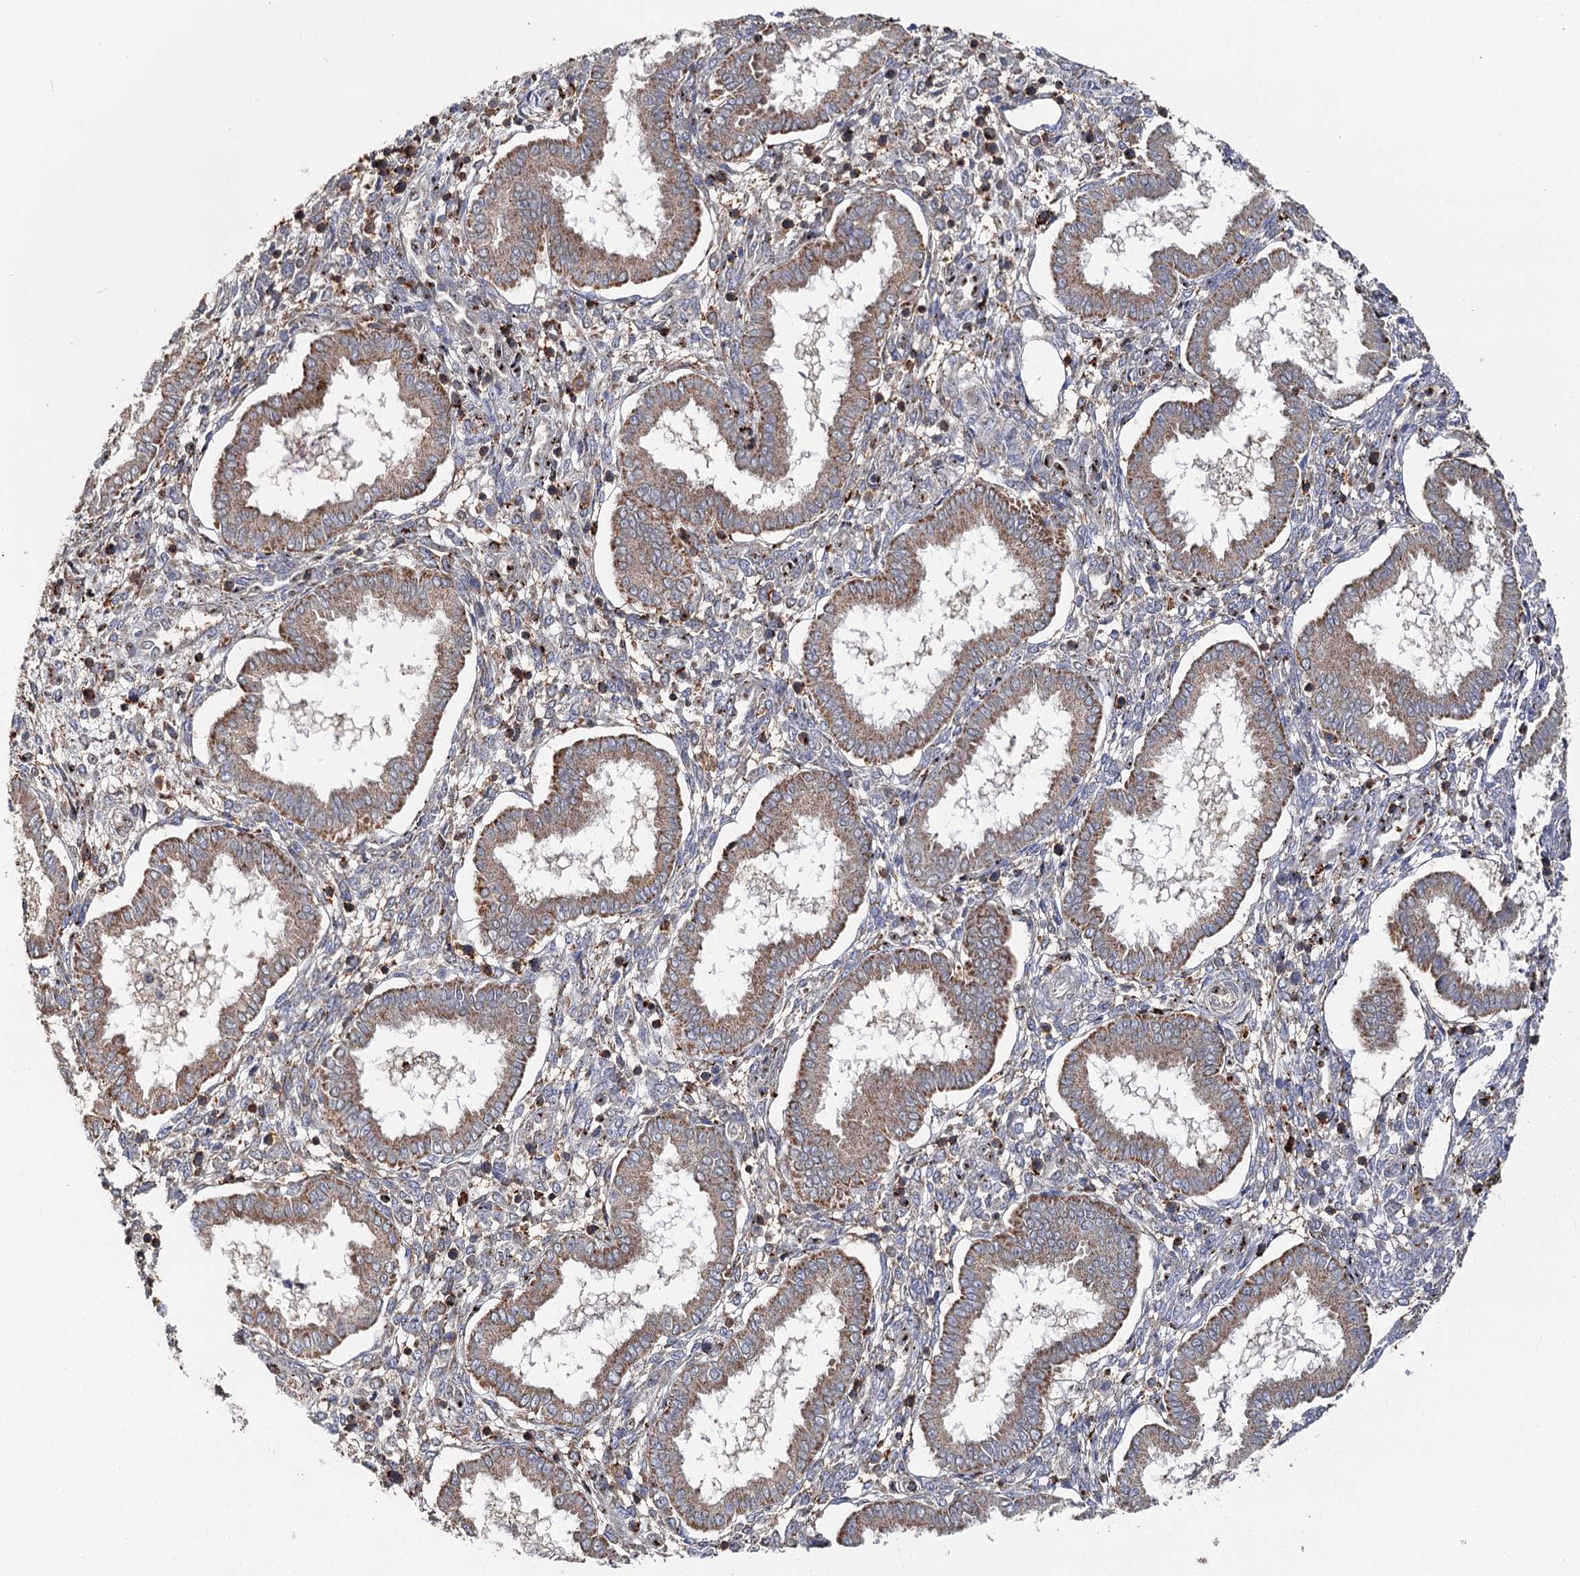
{"staining": {"intensity": "moderate", "quantity": "<25%", "location": "cytoplasmic/membranous"}, "tissue": "endometrium", "cell_type": "Cells in endometrial stroma", "image_type": "normal", "snomed": [{"axis": "morphology", "description": "Normal tissue, NOS"}, {"axis": "topography", "description": "Endometrium"}], "caption": "Protein expression analysis of unremarkable endometrium exhibits moderate cytoplasmic/membranous staining in about <25% of cells in endometrial stroma. Immunohistochemistry stains the protein in brown and the nuclei are stained blue.", "gene": "SEC24B", "patient": {"sex": "female", "age": 24}}